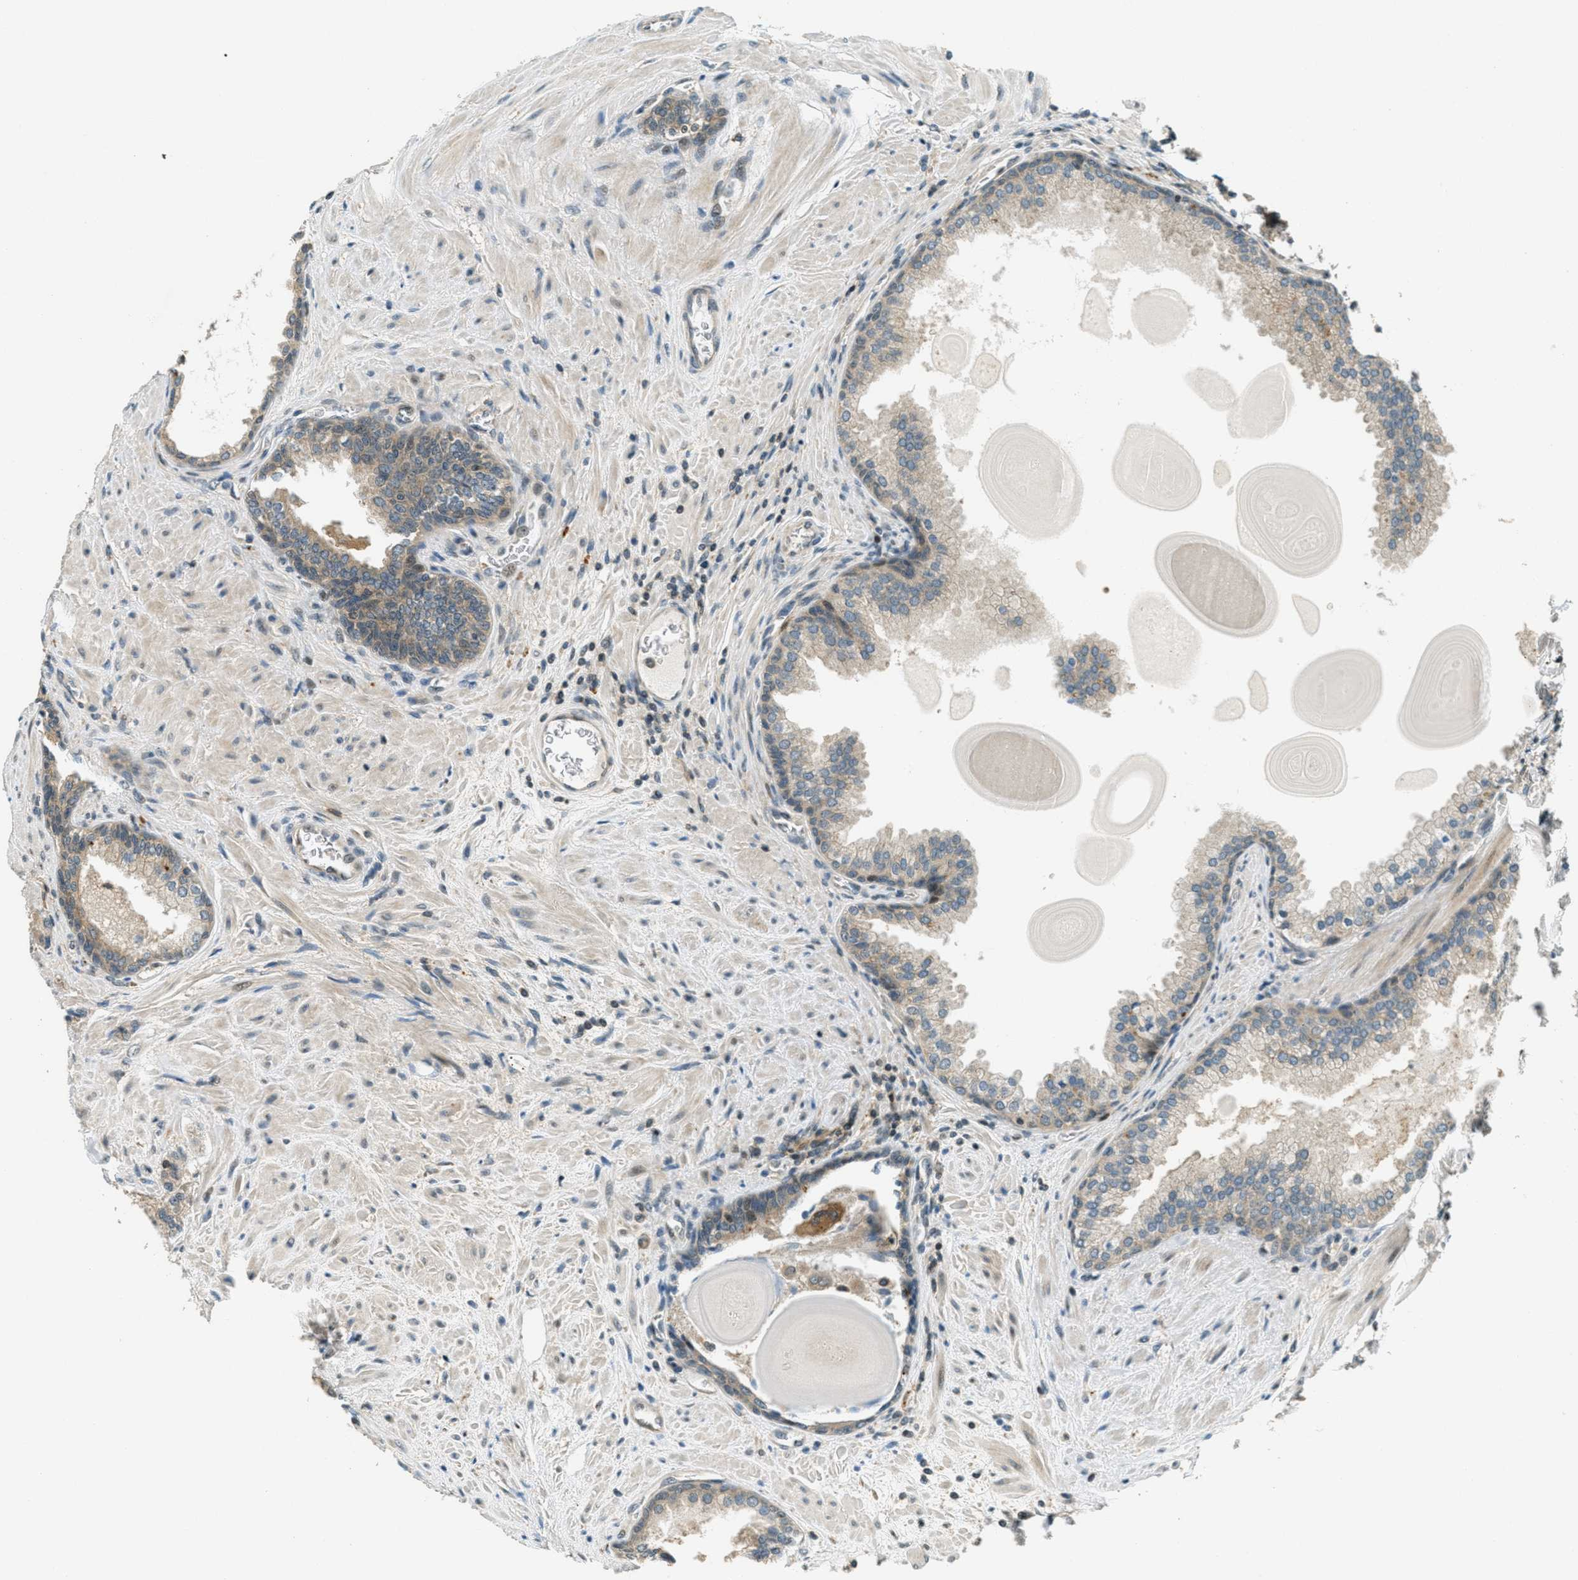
{"staining": {"intensity": "weak", "quantity": "25%-75%", "location": "cytoplasmic/membranous"}, "tissue": "prostate cancer", "cell_type": "Tumor cells", "image_type": "cancer", "snomed": [{"axis": "morphology", "description": "Adenocarcinoma, High grade"}, {"axis": "topography", "description": "Prostate"}], "caption": "Brown immunohistochemical staining in human prostate cancer reveals weak cytoplasmic/membranous positivity in about 25%-75% of tumor cells.", "gene": "PTPN23", "patient": {"sex": "male", "age": 65}}